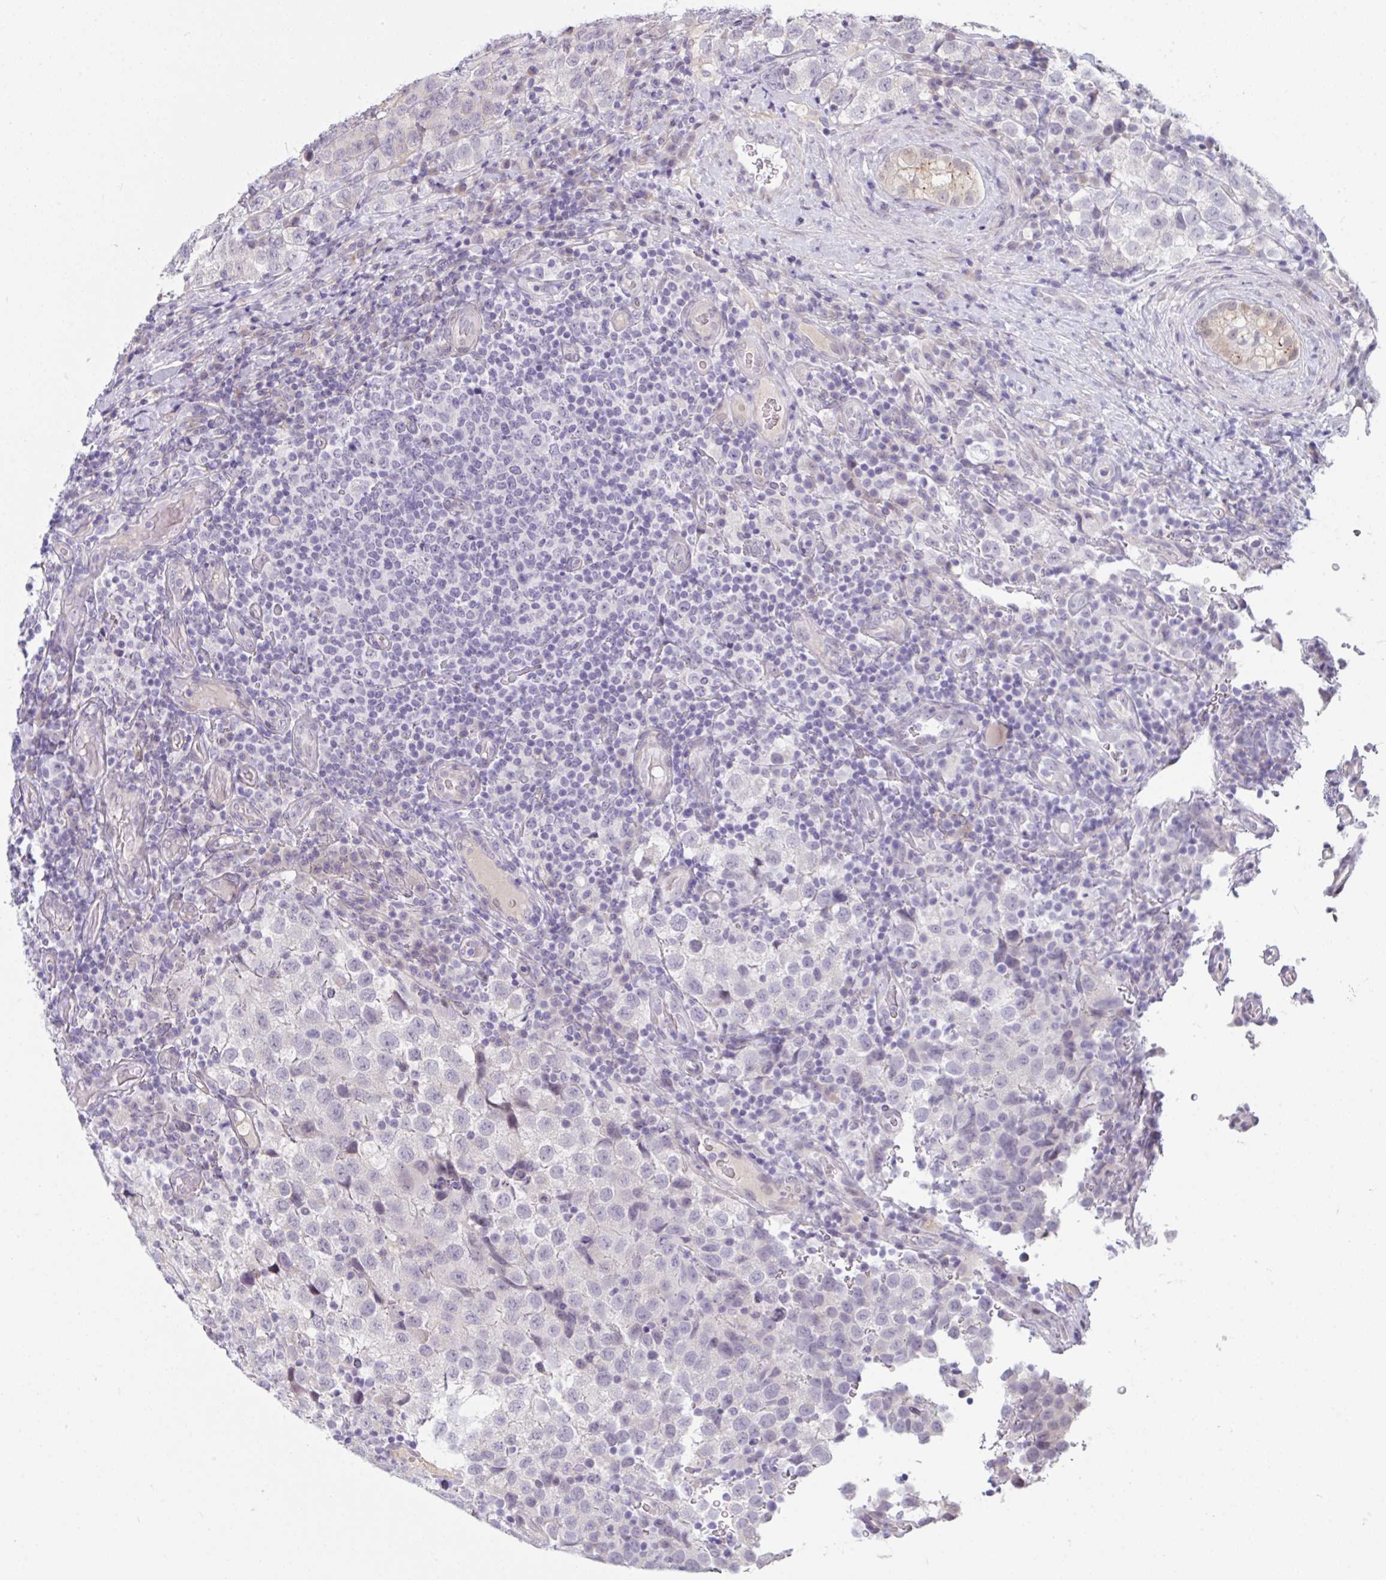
{"staining": {"intensity": "negative", "quantity": "none", "location": "none"}, "tissue": "testis cancer", "cell_type": "Tumor cells", "image_type": "cancer", "snomed": [{"axis": "morphology", "description": "Seminoma, NOS"}, {"axis": "topography", "description": "Testis"}], "caption": "IHC photomicrograph of neoplastic tissue: human testis seminoma stained with DAB displays no significant protein positivity in tumor cells.", "gene": "TCEAL8", "patient": {"sex": "male", "age": 34}}